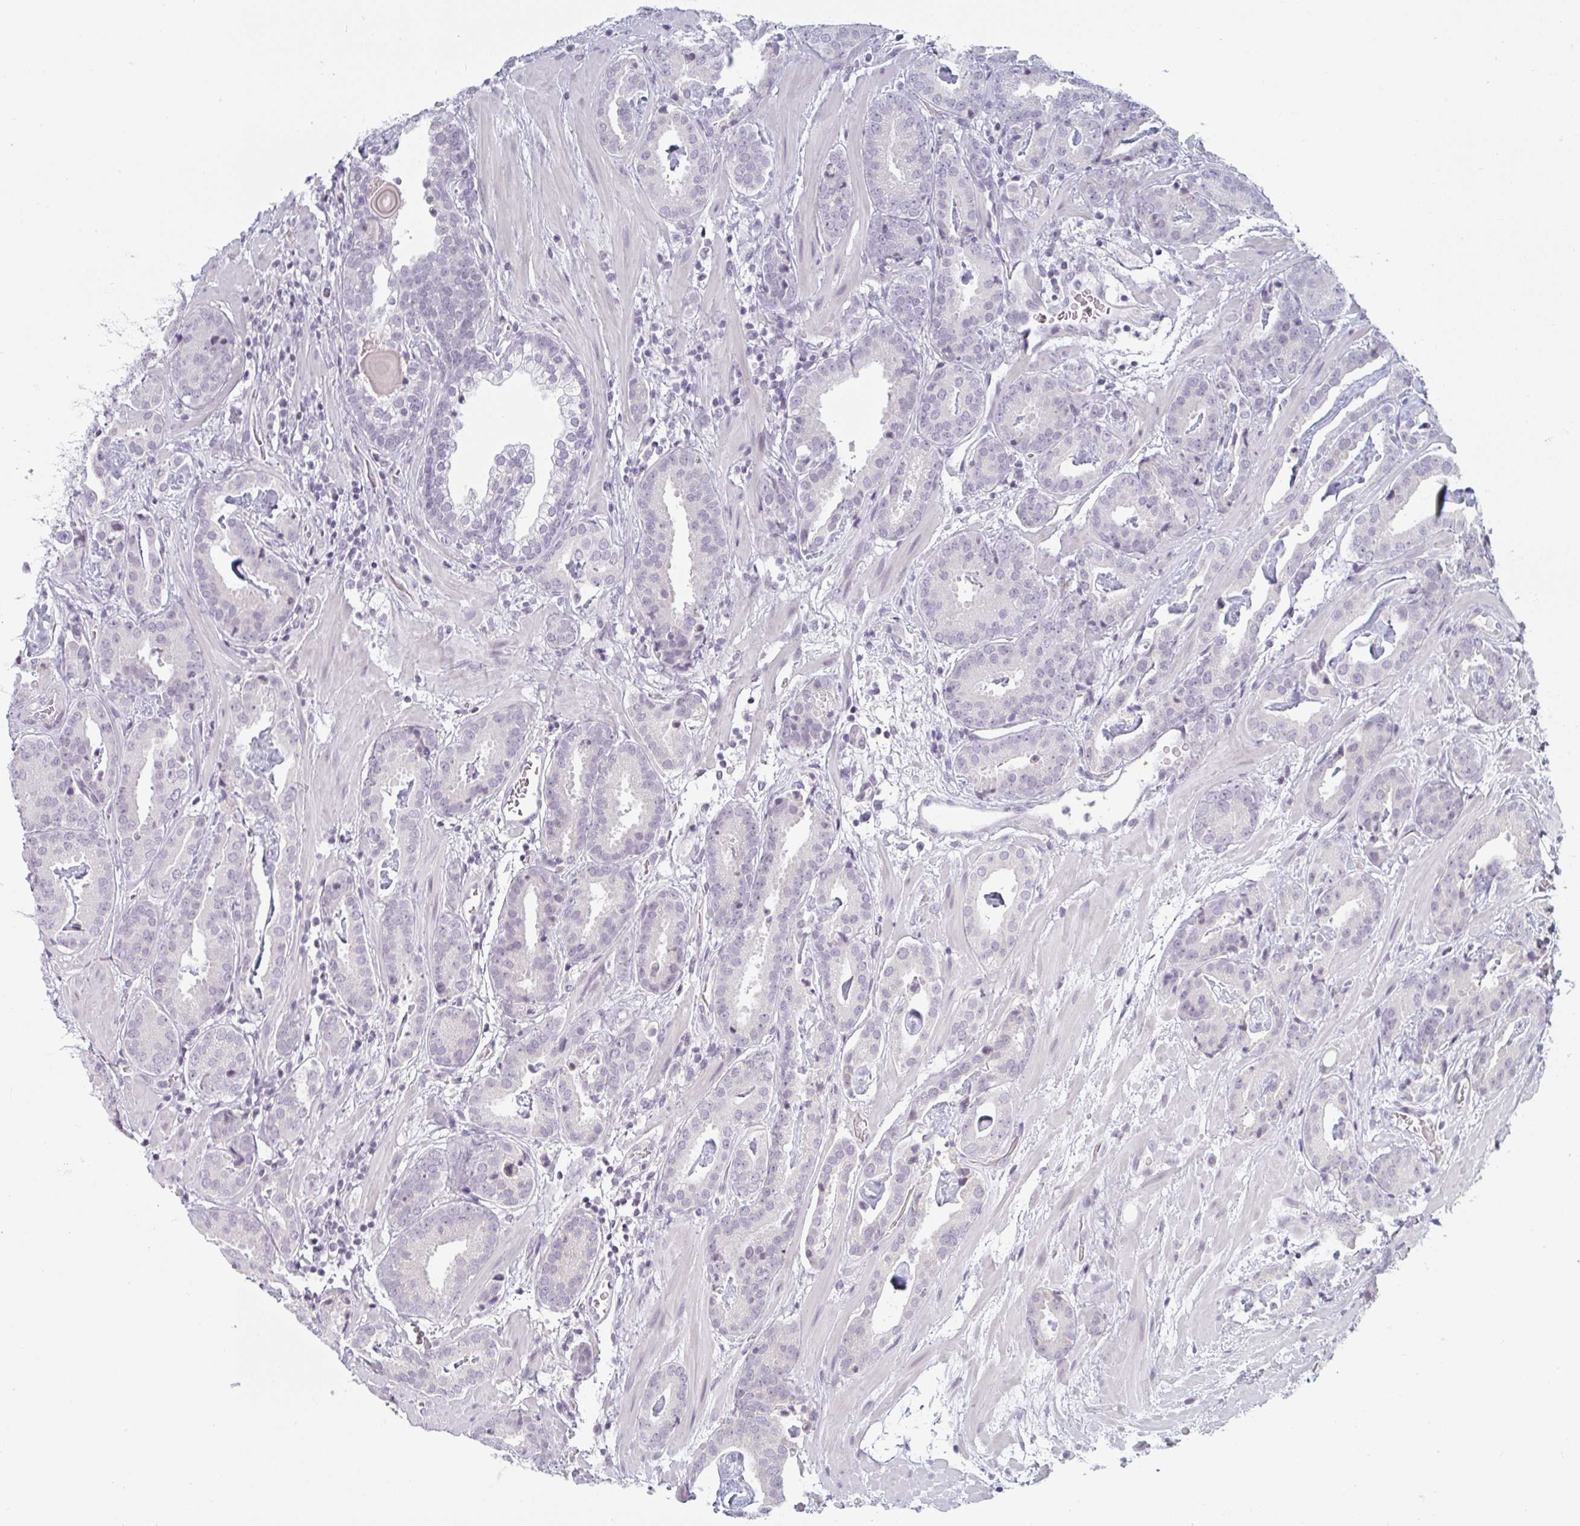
{"staining": {"intensity": "negative", "quantity": "none", "location": "none"}, "tissue": "prostate cancer", "cell_type": "Tumor cells", "image_type": "cancer", "snomed": [{"axis": "morphology", "description": "Adenocarcinoma, Low grade"}, {"axis": "topography", "description": "Prostate"}], "caption": "The micrograph exhibits no significant expression in tumor cells of low-grade adenocarcinoma (prostate).", "gene": "RBBP6", "patient": {"sex": "male", "age": 62}}